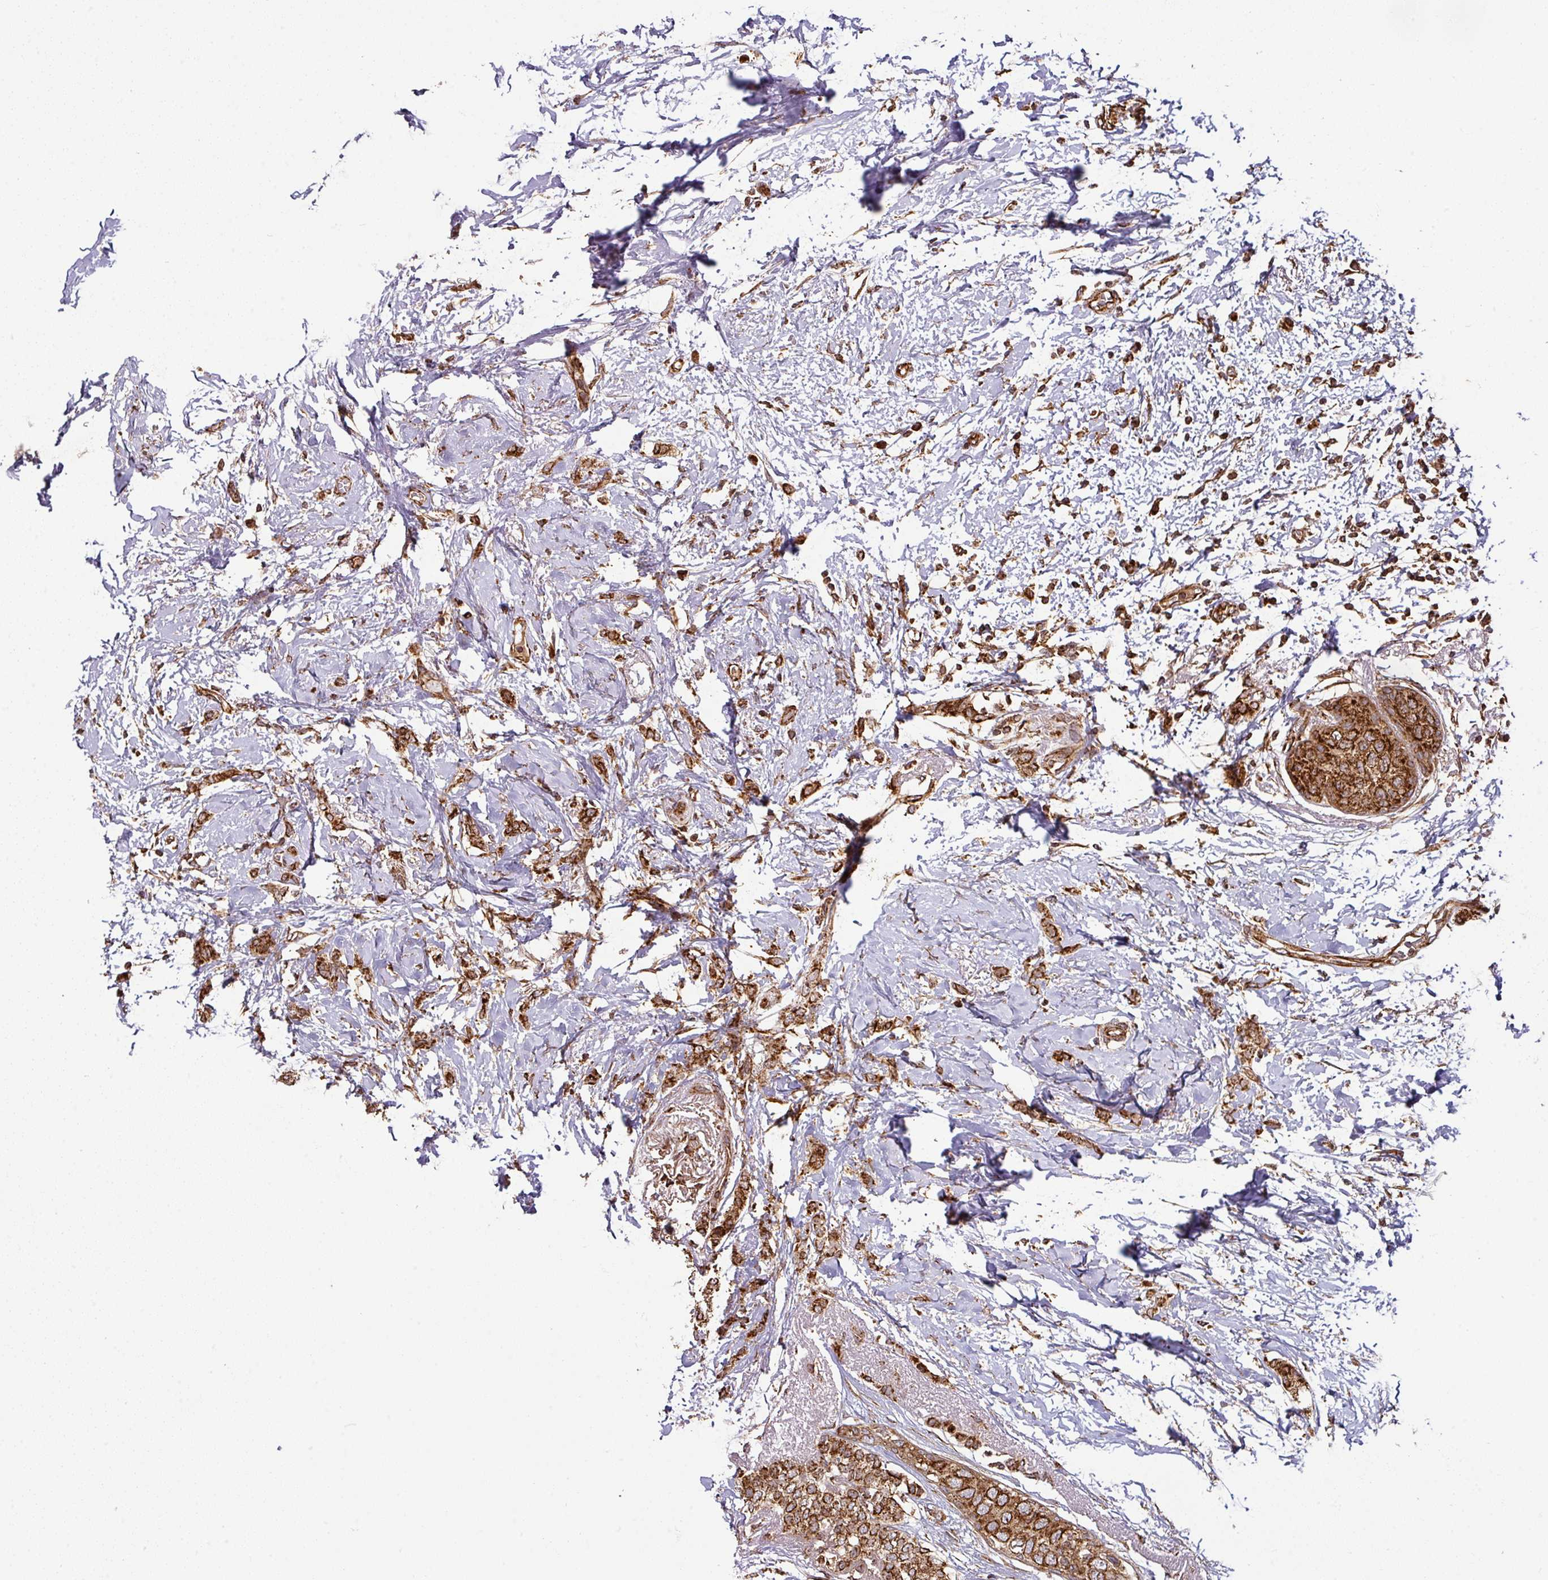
{"staining": {"intensity": "strong", "quantity": ">75%", "location": "cytoplasmic/membranous"}, "tissue": "breast cancer", "cell_type": "Tumor cells", "image_type": "cancer", "snomed": [{"axis": "morphology", "description": "Duct carcinoma"}, {"axis": "topography", "description": "Breast"}], "caption": "Breast cancer (infiltrating ductal carcinoma) stained with a protein marker reveals strong staining in tumor cells.", "gene": "TRAP1", "patient": {"sex": "female", "age": 72}}